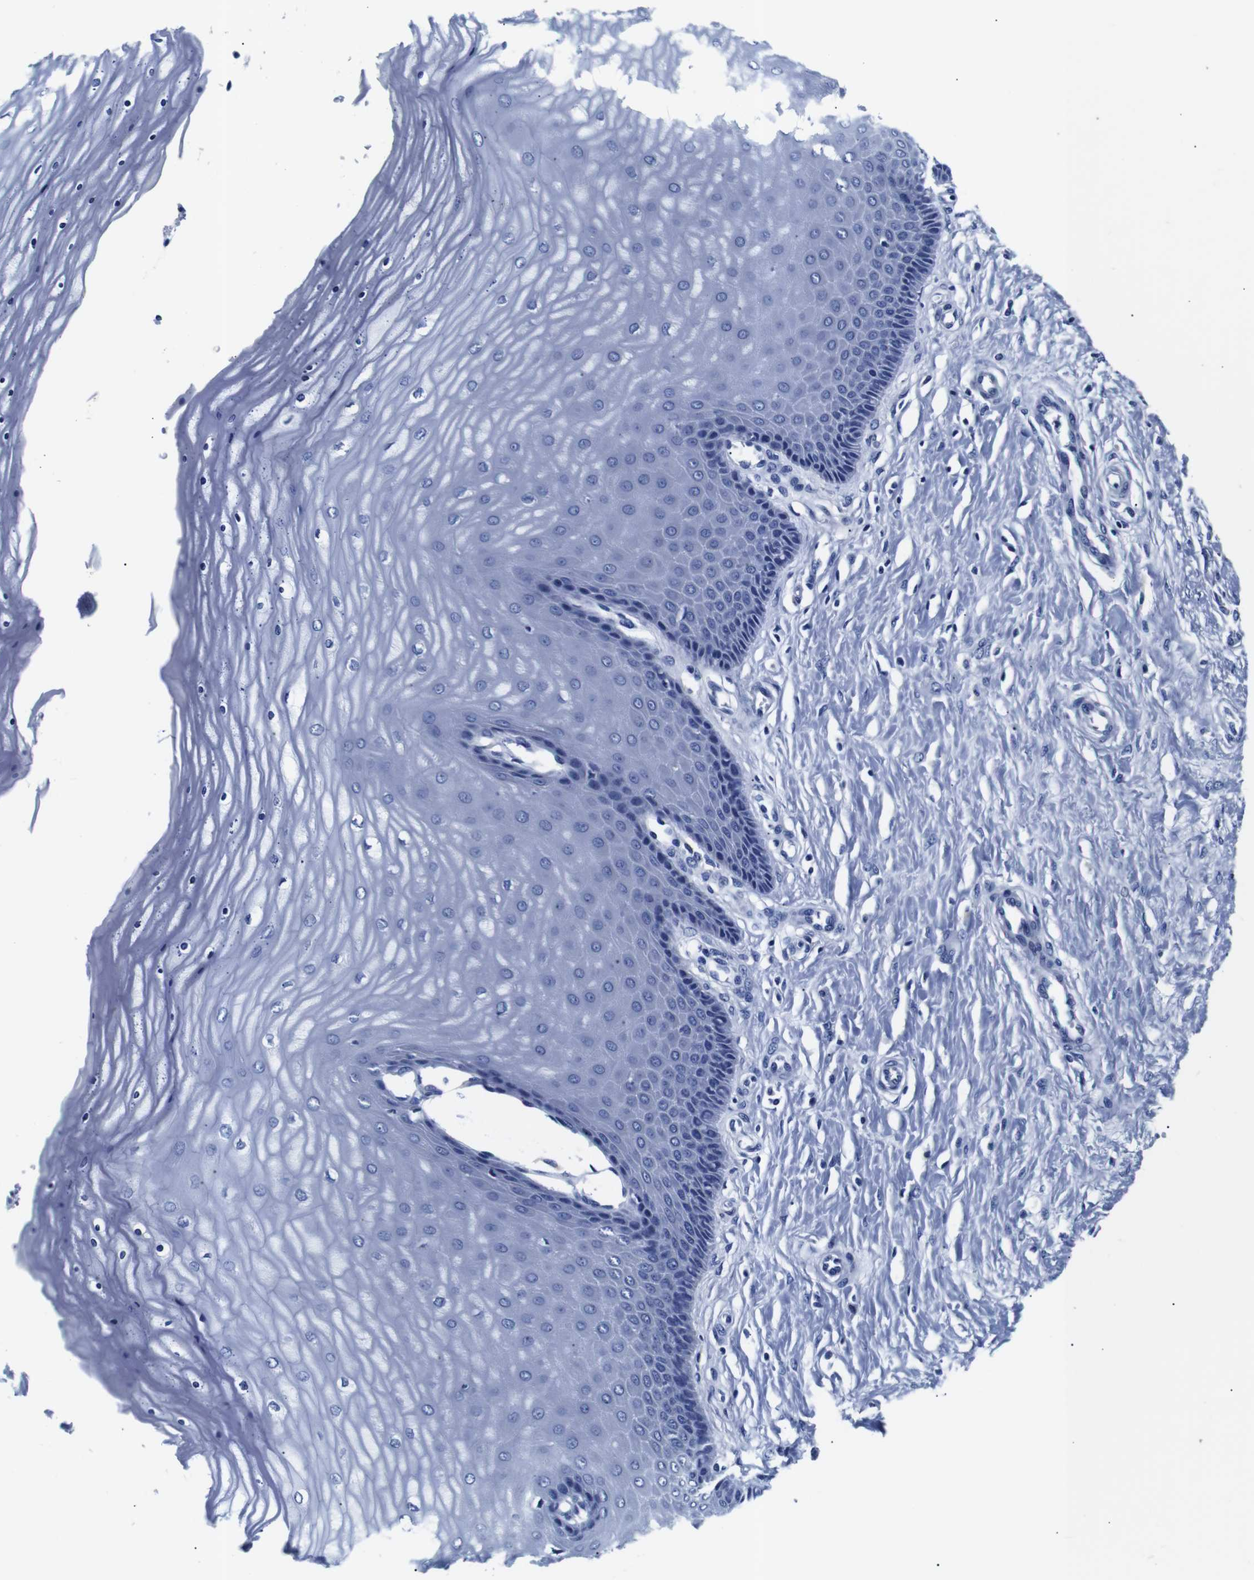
{"staining": {"intensity": "negative", "quantity": "none", "location": "none"}, "tissue": "cervix", "cell_type": "Glandular cells", "image_type": "normal", "snomed": [{"axis": "morphology", "description": "Normal tissue, NOS"}, {"axis": "topography", "description": "Cervix"}], "caption": "Immunohistochemical staining of unremarkable cervix reveals no significant positivity in glandular cells.", "gene": "GAP43", "patient": {"sex": "female", "age": 55}}